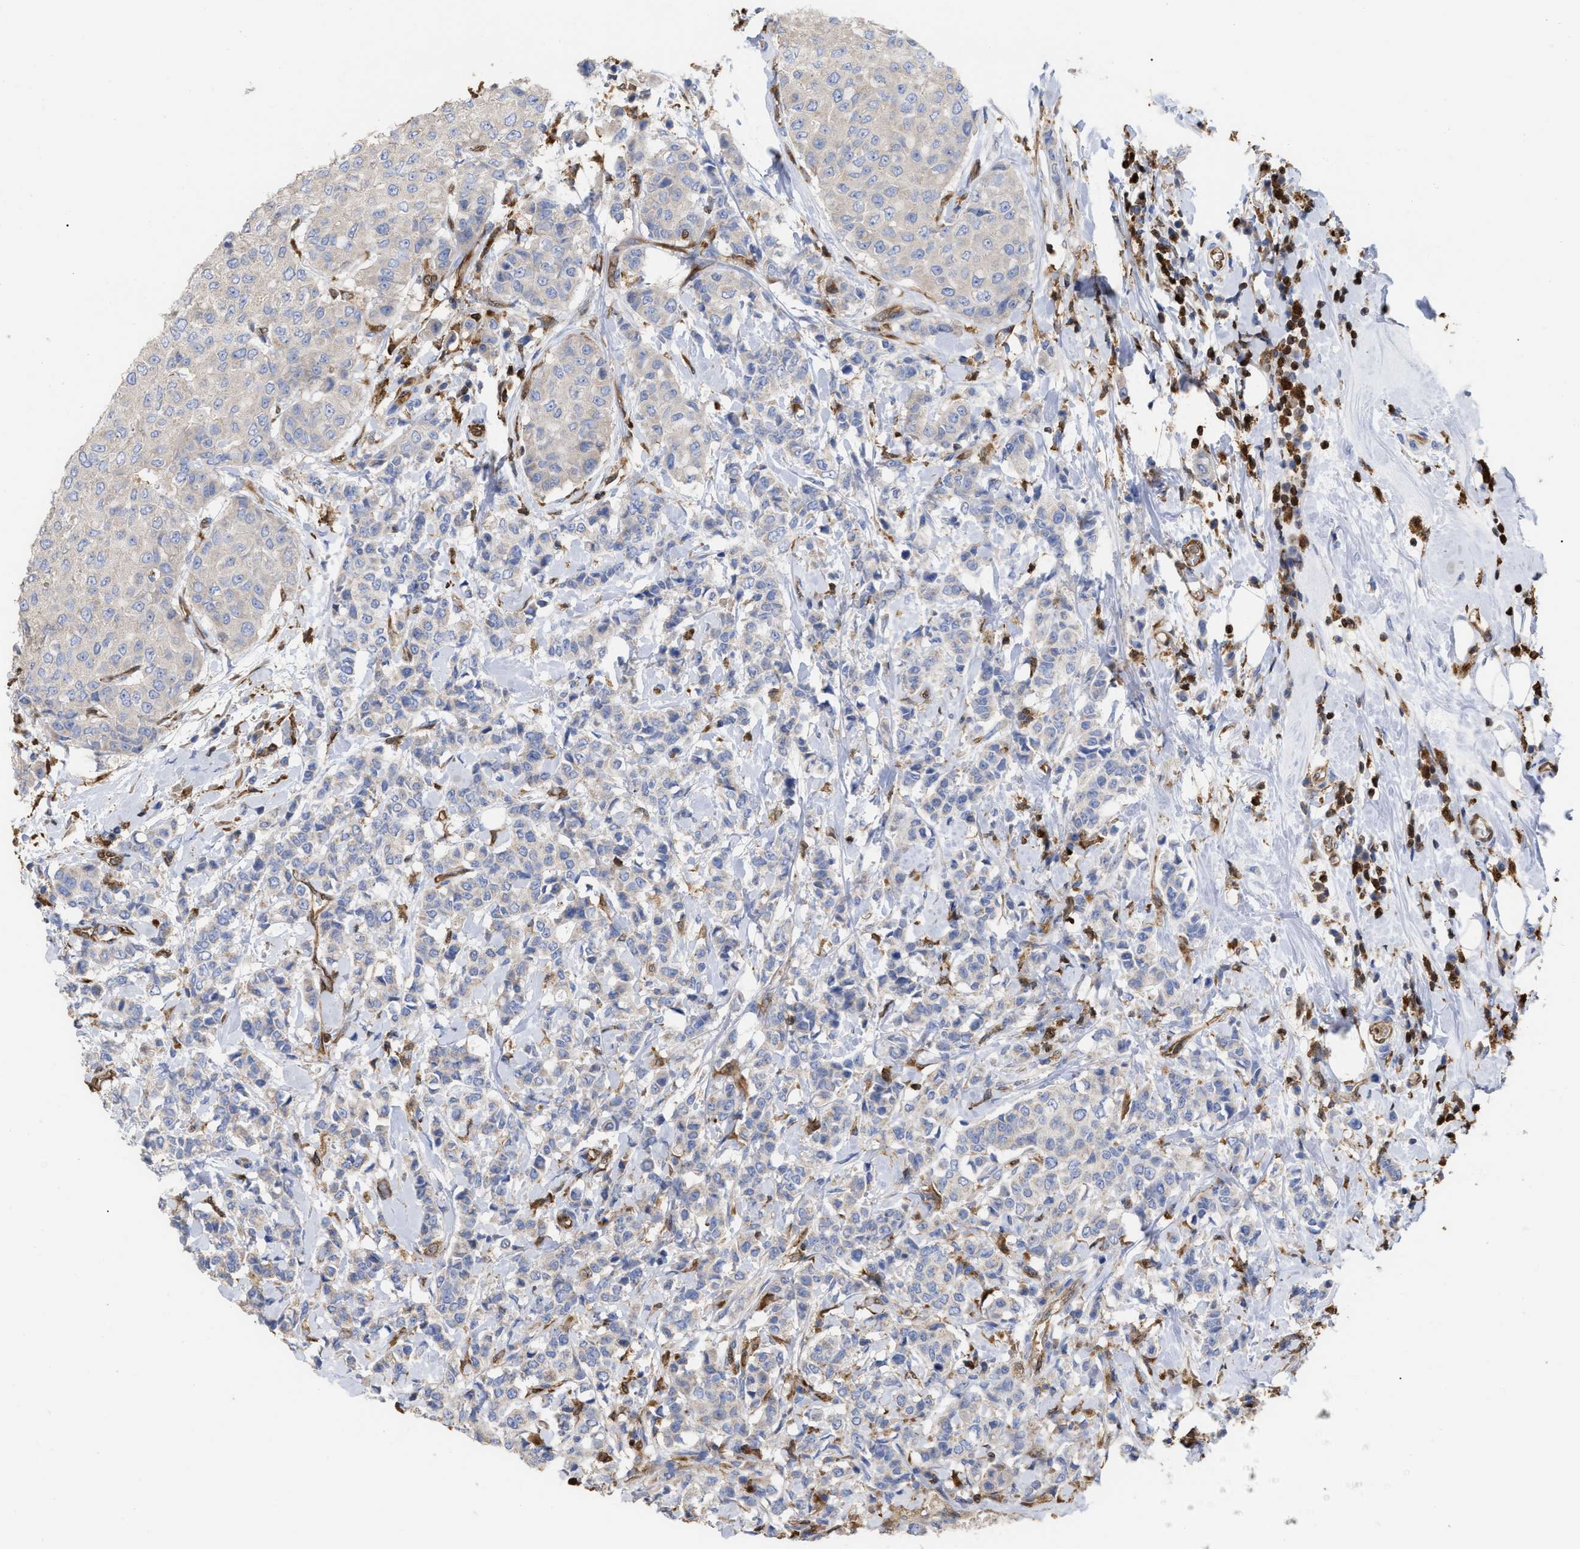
{"staining": {"intensity": "negative", "quantity": "none", "location": "none"}, "tissue": "breast cancer", "cell_type": "Tumor cells", "image_type": "cancer", "snomed": [{"axis": "morphology", "description": "Duct carcinoma"}, {"axis": "topography", "description": "Breast"}], "caption": "IHC image of breast cancer (invasive ductal carcinoma) stained for a protein (brown), which exhibits no staining in tumor cells.", "gene": "GIMAP4", "patient": {"sex": "female", "age": 27}}